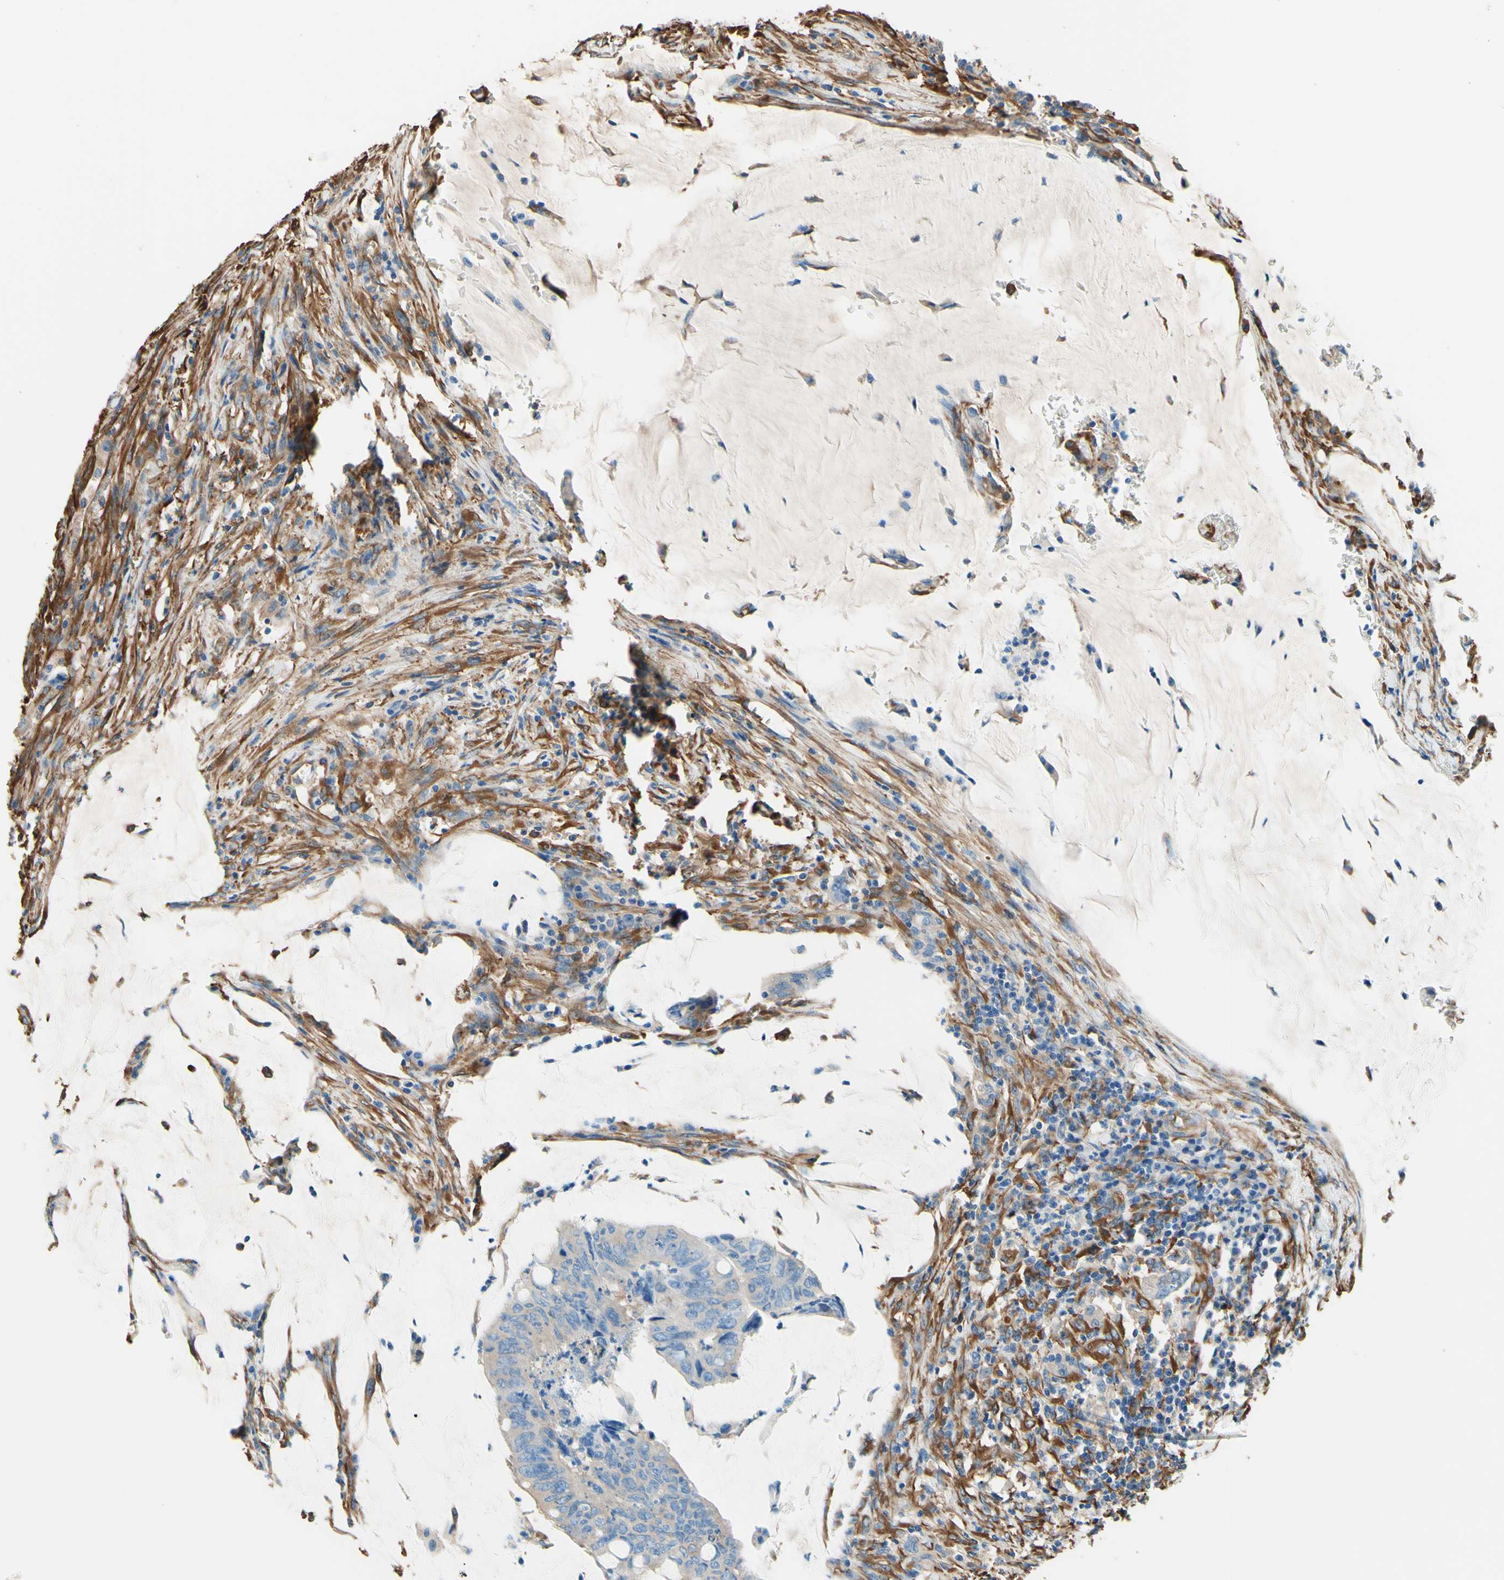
{"staining": {"intensity": "weak", "quantity": ">75%", "location": "cytoplasmic/membranous"}, "tissue": "colorectal cancer", "cell_type": "Tumor cells", "image_type": "cancer", "snomed": [{"axis": "morphology", "description": "Normal tissue, NOS"}, {"axis": "morphology", "description": "Adenocarcinoma, NOS"}, {"axis": "topography", "description": "Rectum"}, {"axis": "topography", "description": "Peripheral nerve tissue"}], "caption": "Colorectal cancer (adenocarcinoma) stained with a brown dye reveals weak cytoplasmic/membranous positive expression in about >75% of tumor cells.", "gene": "DPYSL3", "patient": {"sex": "male", "age": 92}}